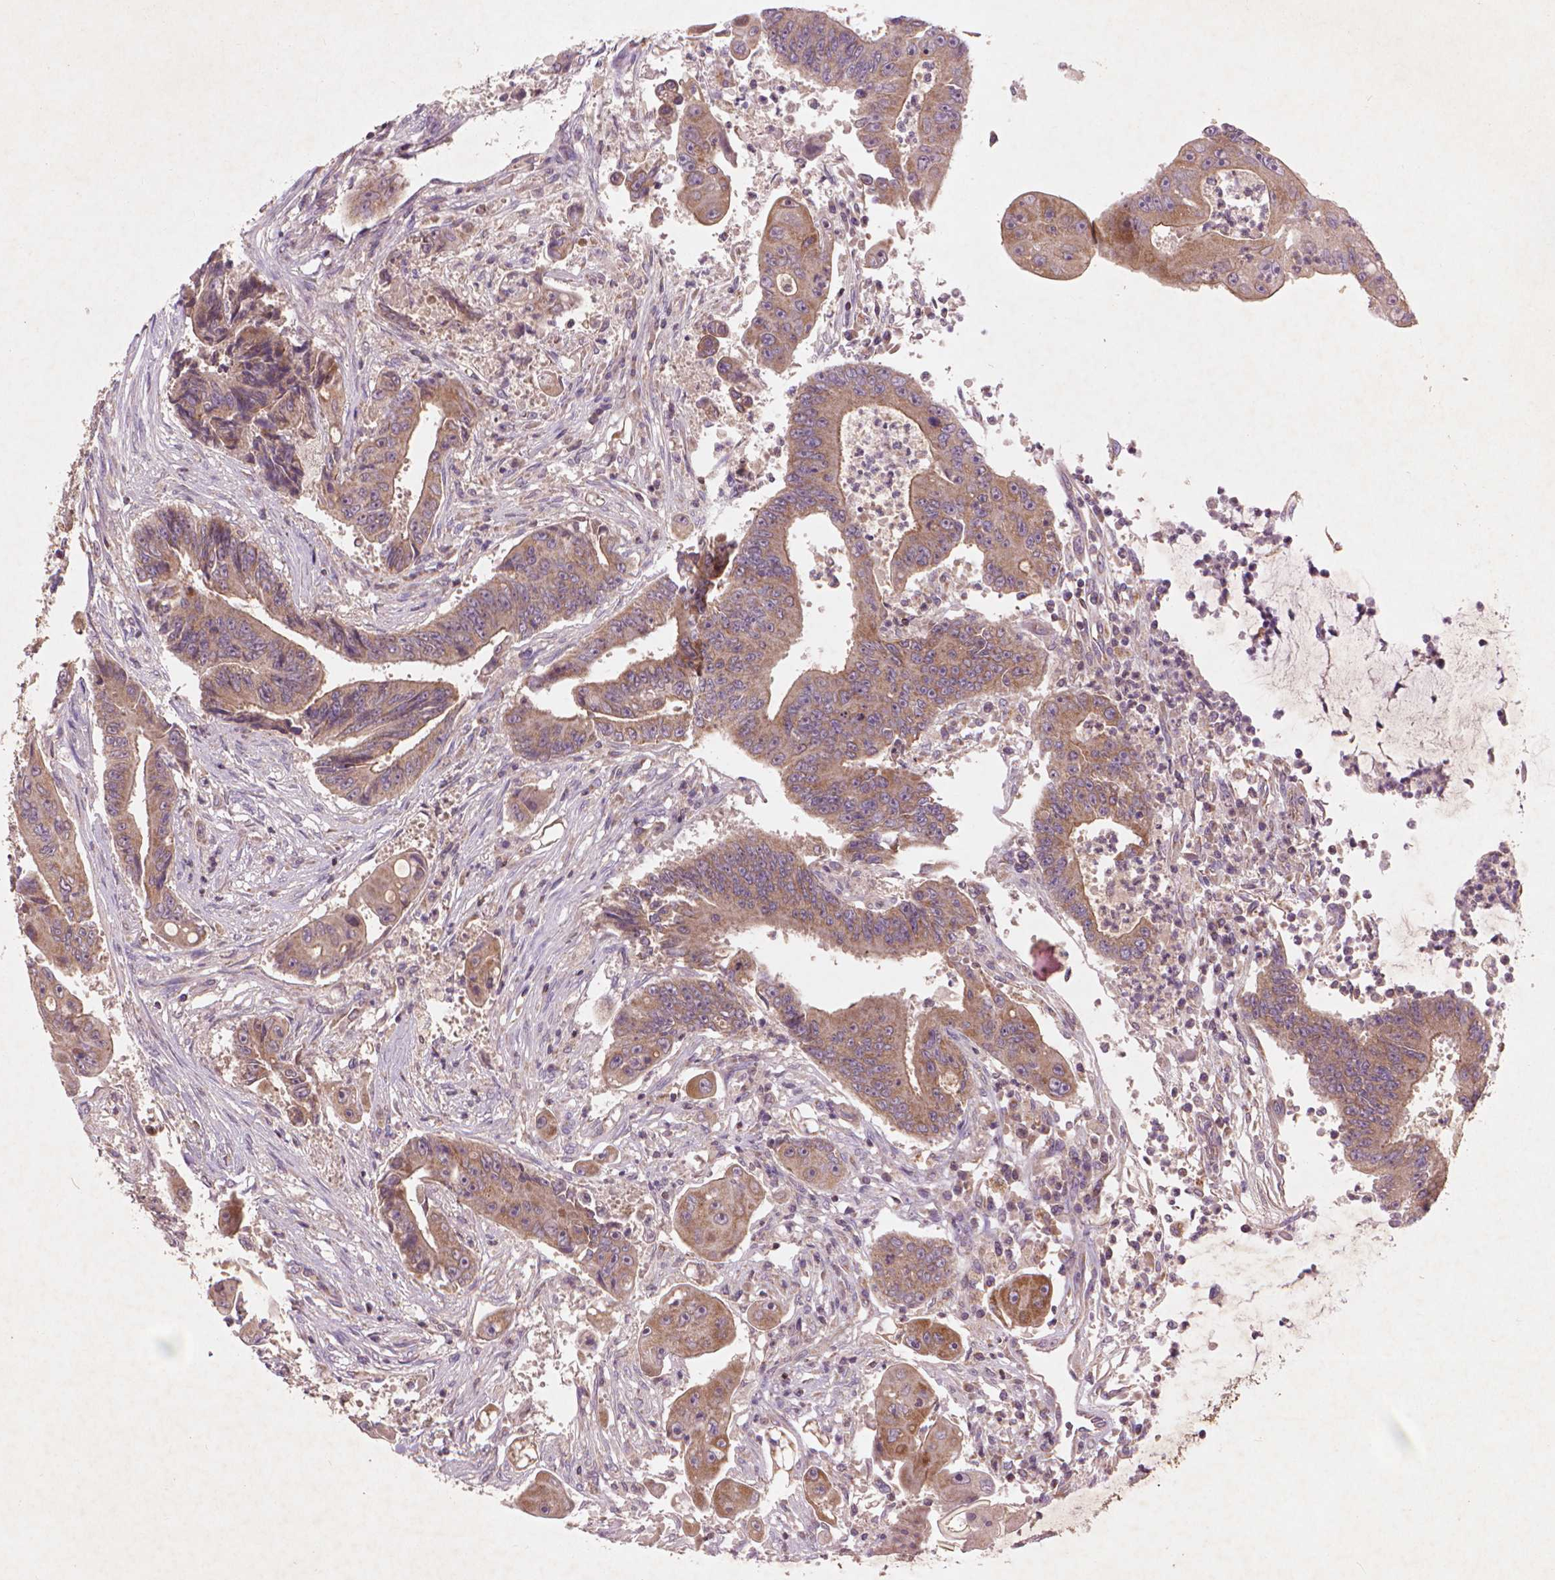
{"staining": {"intensity": "weak", "quantity": ">75%", "location": "cytoplasmic/membranous"}, "tissue": "colorectal cancer", "cell_type": "Tumor cells", "image_type": "cancer", "snomed": [{"axis": "morphology", "description": "Adenocarcinoma, NOS"}, {"axis": "topography", "description": "Rectum"}], "caption": "This photomicrograph displays IHC staining of colorectal adenocarcinoma, with low weak cytoplasmic/membranous staining in approximately >75% of tumor cells.", "gene": "NLRX1", "patient": {"sex": "male", "age": 54}}